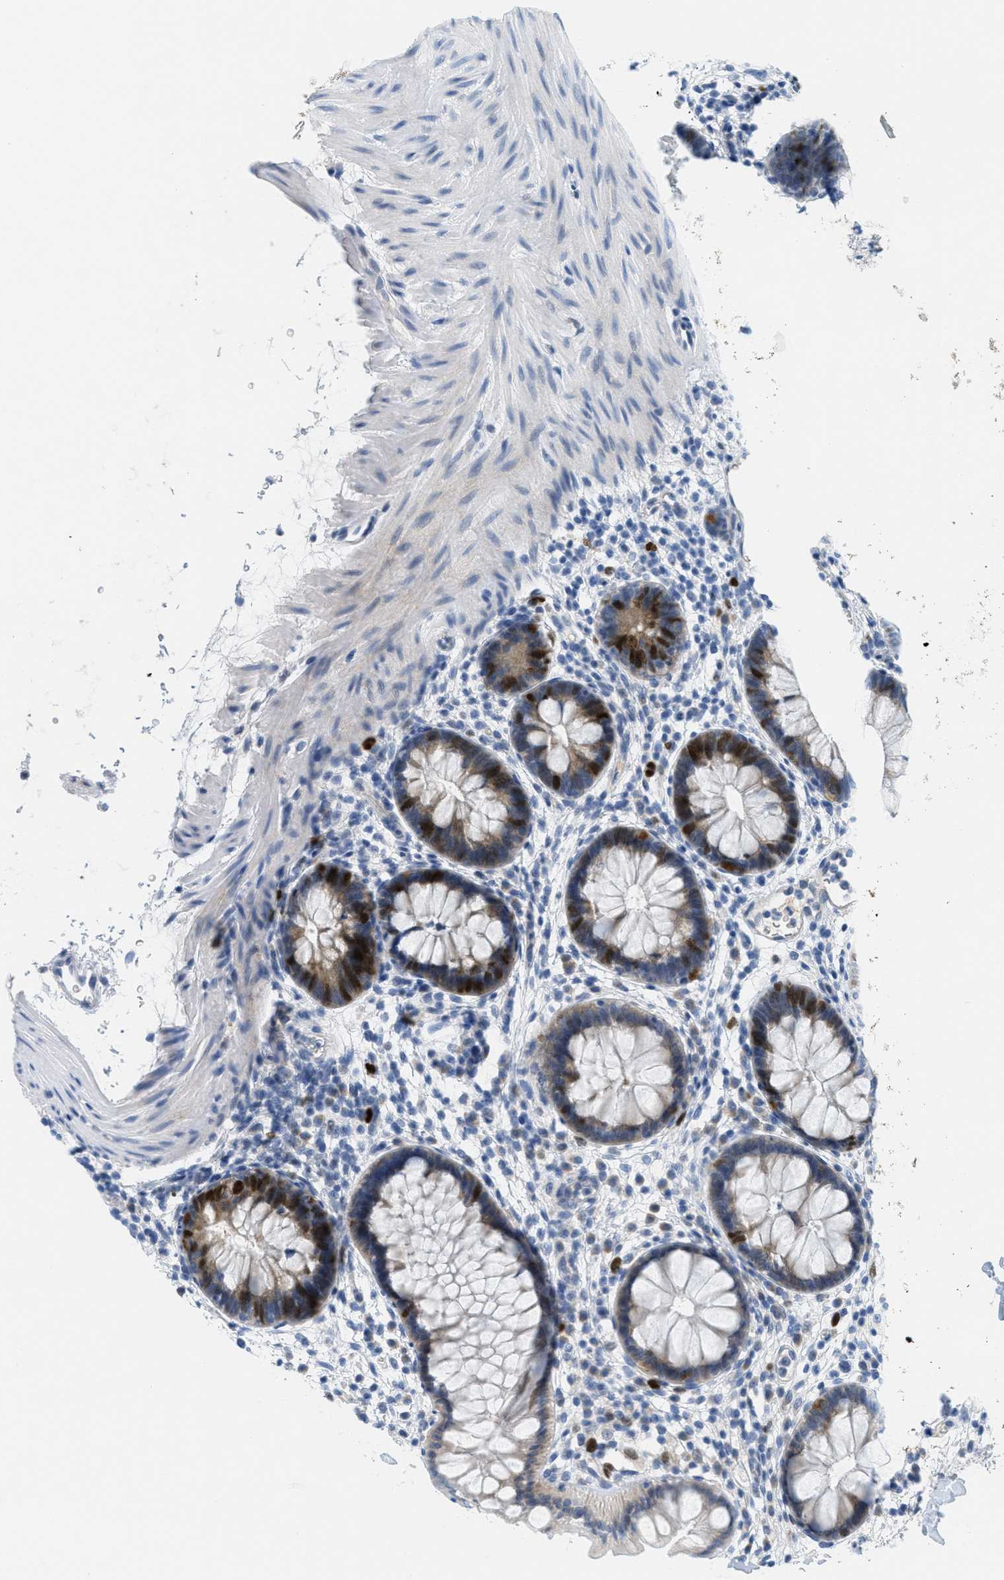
{"staining": {"intensity": "strong", "quantity": "<25%", "location": "cytoplasmic/membranous,nuclear"}, "tissue": "rectum", "cell_type": "Glandular cells", "image_type": "normal", "snomed": [{"axis": "morphology", "description": "Normal tissue, NOS"}, {"axis": "topography", "description": "Rectum"}], "caption": "This is a histology image of IHC staining of unremarkable rectum, which shows strong positivity in the cytoplasmic/membranous,nuclear of glandular cells.", "gene": "ORC6", "patient": {"sex": "female", "age": 24}}